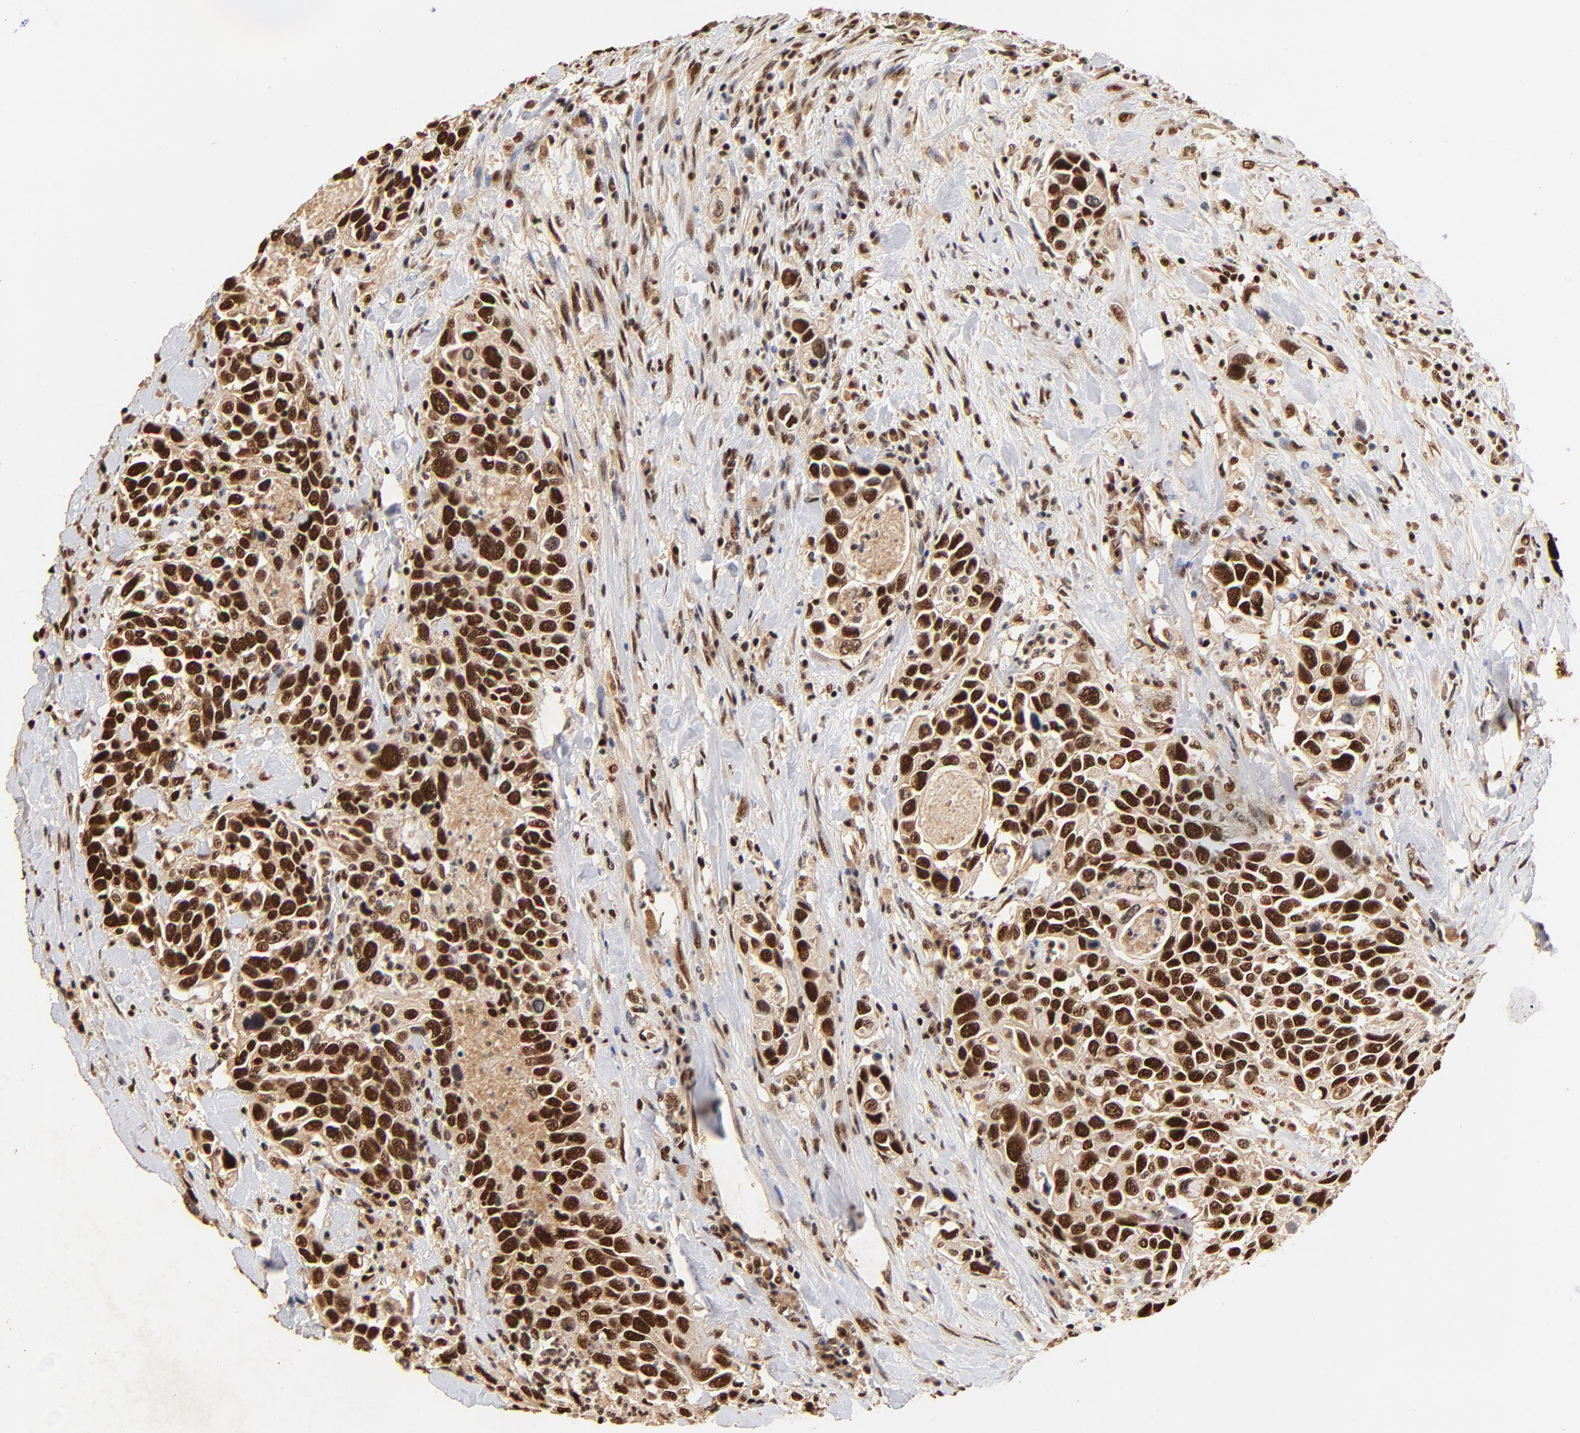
{"staining": {"intensity": "strong", "quantity": ">75%", "location": "cytoplasmic/membranous,nuclear"}, "tissue": "urothelial cancer", "cell_type": "Tumor cells", "image_type": "cancer", "snomed": [{"axis": "morphology", "description": "Urothelial carcinoma, High grade"}, {"axis": "topography", "description": "Urinary bladder"}], "caption": "An IHC photomicrograph of tumor tissue is shown. Protein staining in brown labels strong cytoplasmic/membranous and nuclear positivity in urothelial carcinoma (high-grade) within tumor cells.", "gene": "MED12", "patient": {"sex": "male", "age": 66}}